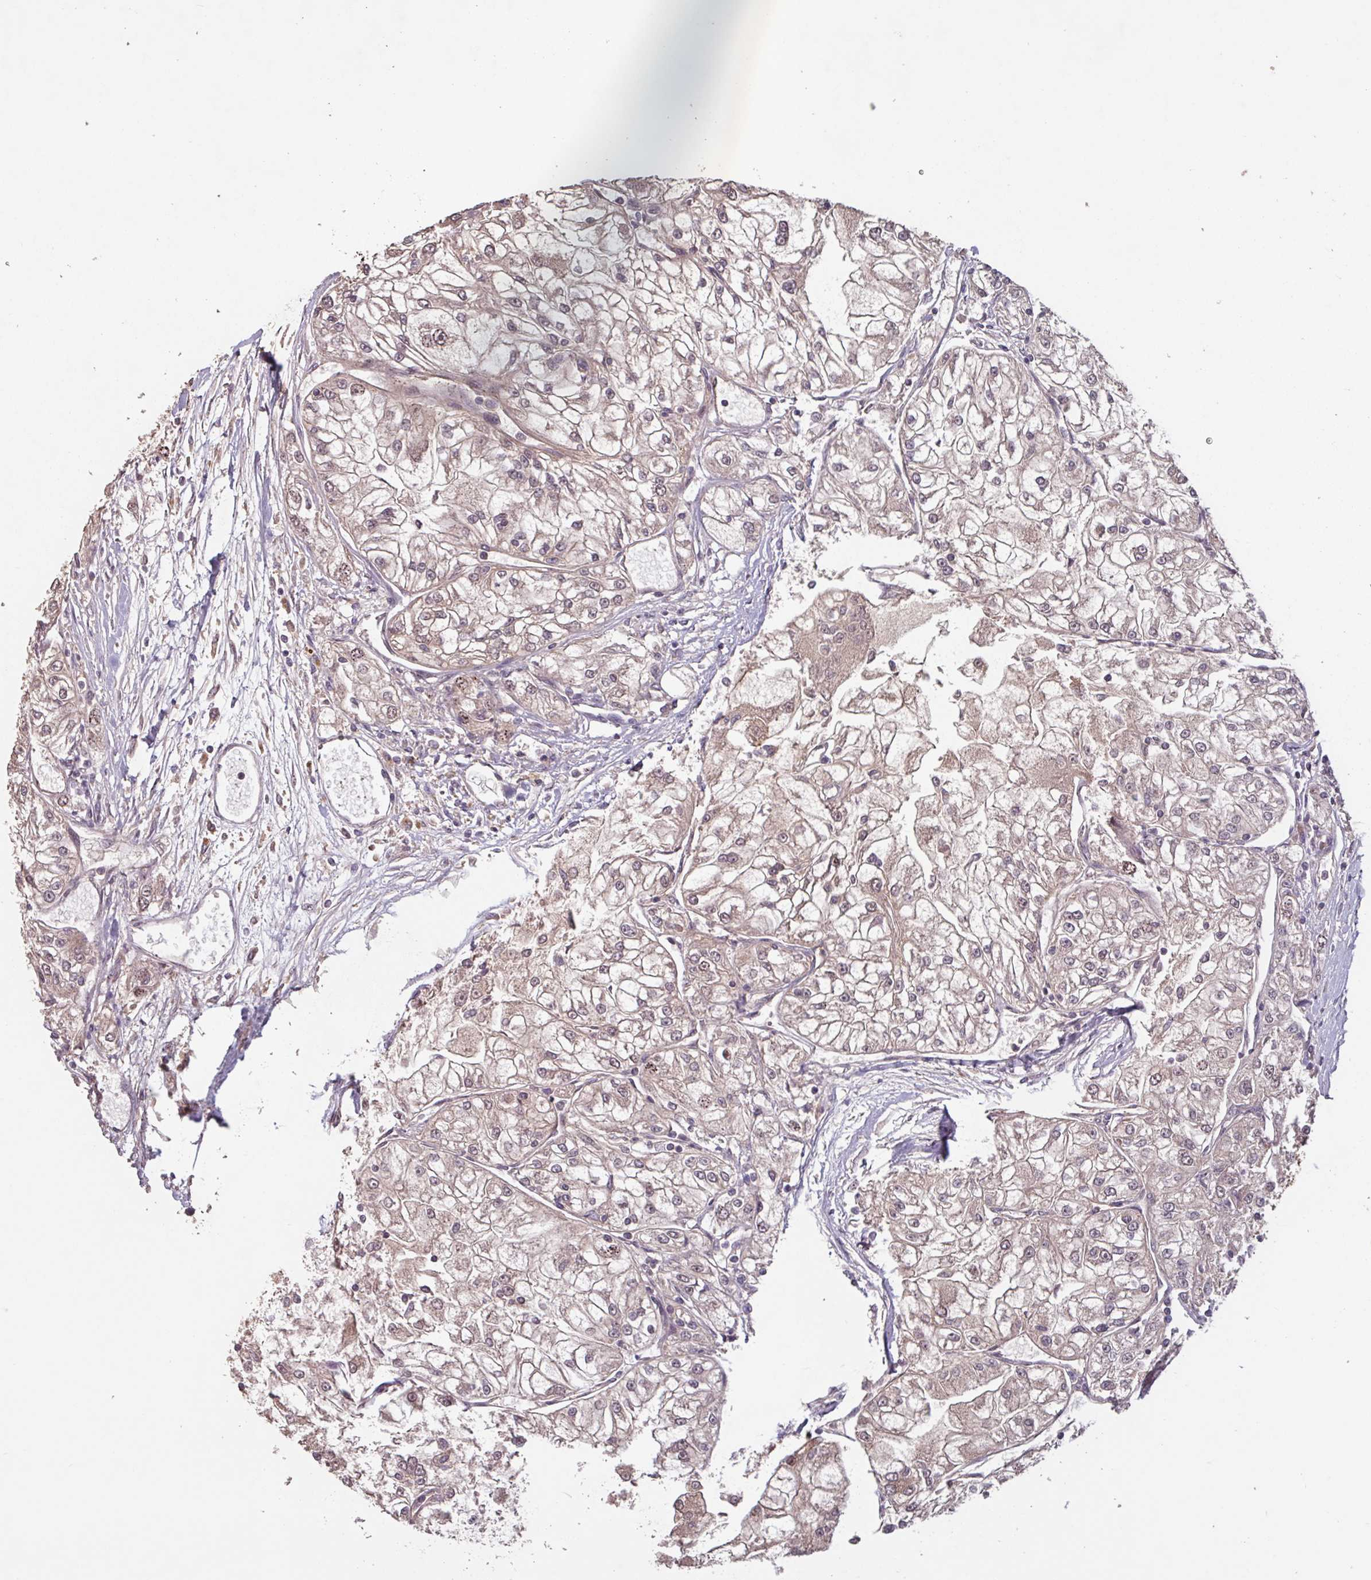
{"staining": {"intensity": "weak", "quantity": "25%-75%", "location": "cytoplasmic/membranous"}, "tissue": "renal cancer", "cell_type": "Tumor cells", "image_type": "cancer", "snomed": [{"axis": "morphology", "description": "Adenocarcinoma, NOS"}, {"axis": "topography", "description": "Kidney"}], "caption": "This photomicrograph demonstrates renal cancer (adenocarcinoma) stained with immunohistochemistry (IHC) to label a protein in brown. The cytoplasmic/membranous of tumor cells show weak positivity for the protein. Nuclei are counter-stained blue.", "gene": "TMEM88", "patient": {"sex": "female", "age": 72}}